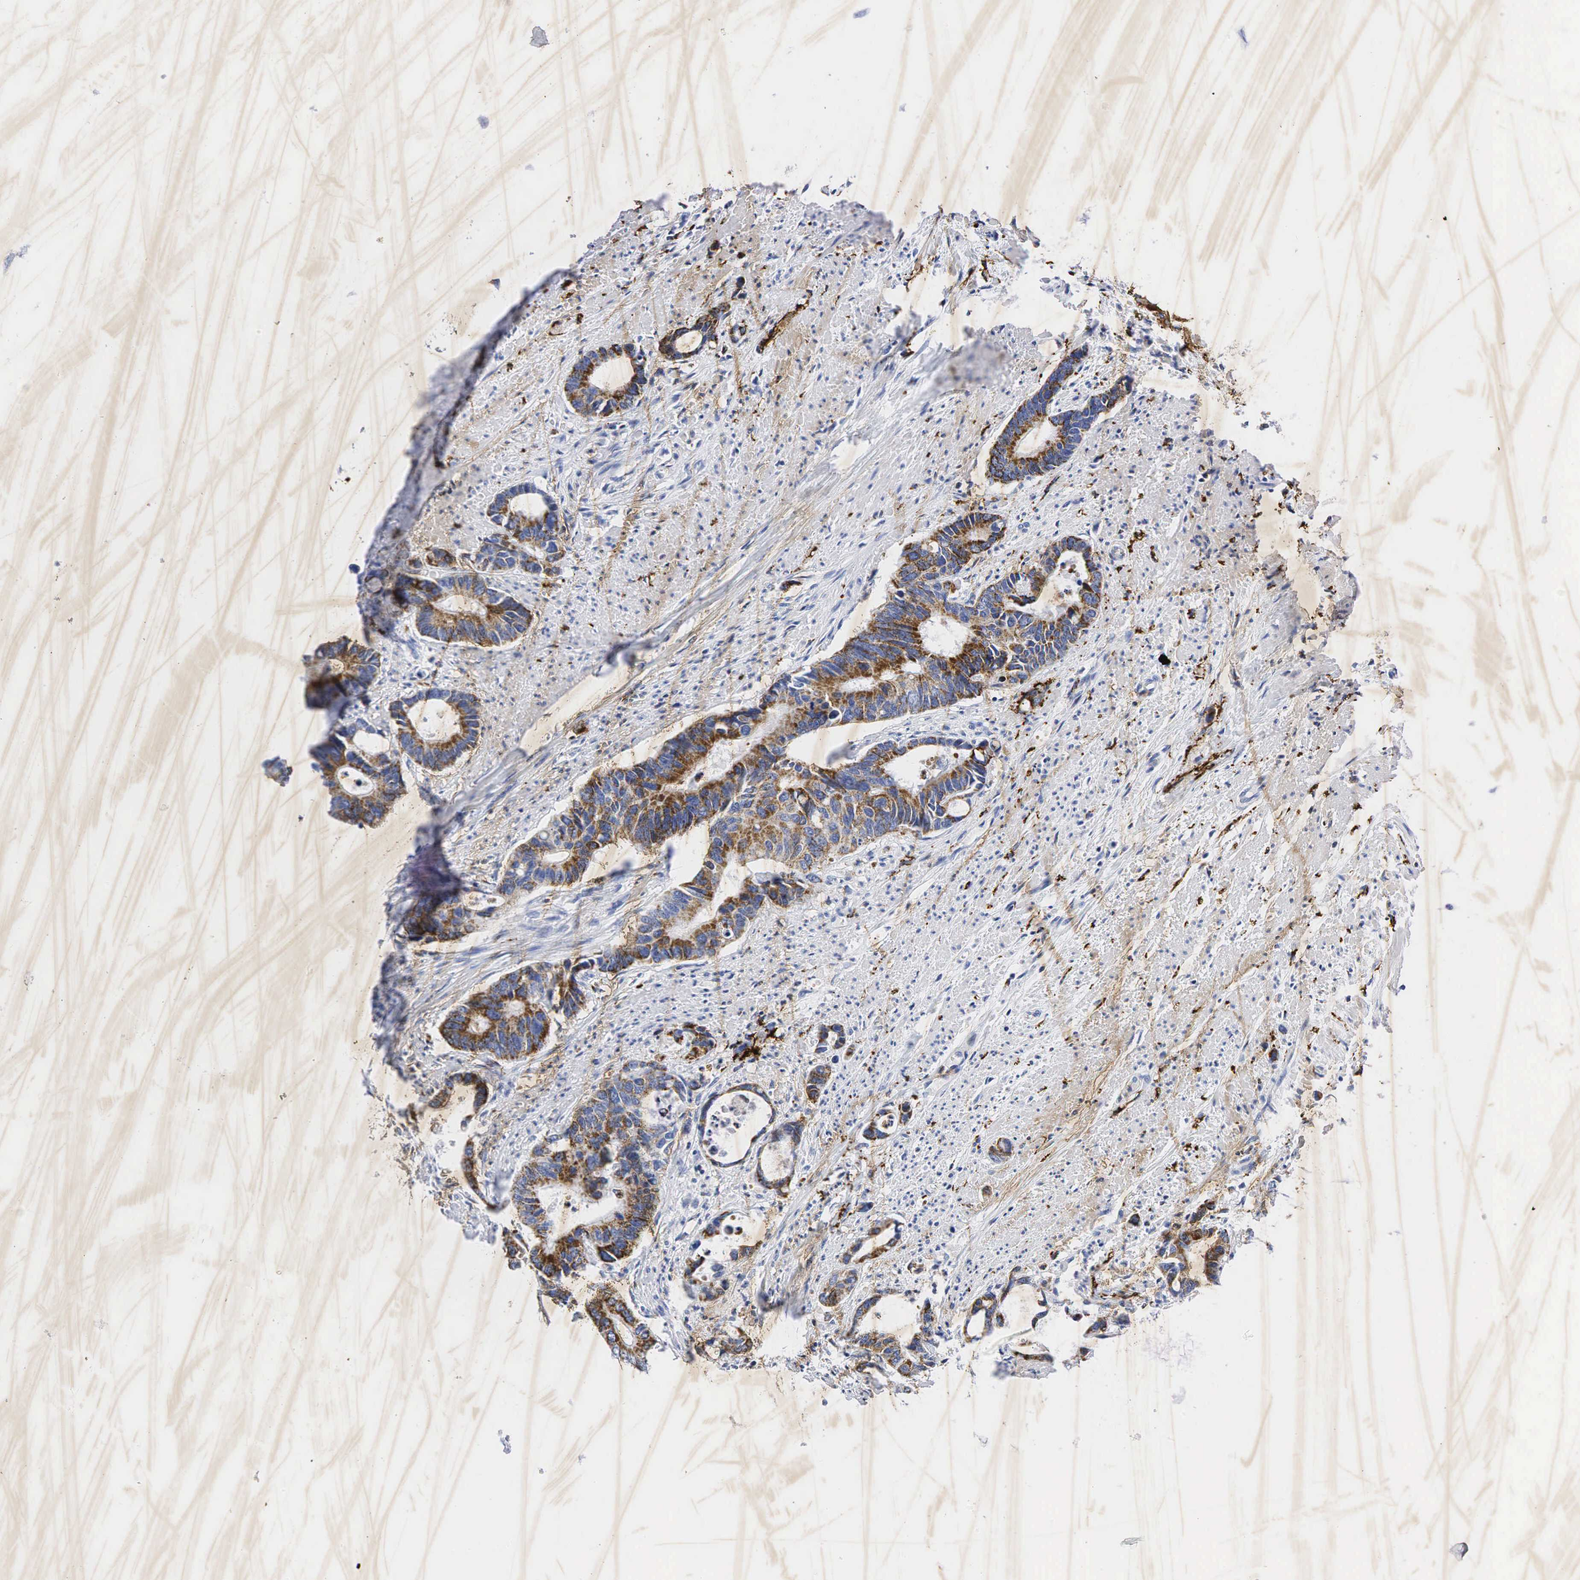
{"staining": {"intensity": "strong", "quantity": ">75%", "location": "cytoplasmic/membranous"}, "tissue": "colorectal cancer", "cell_type": "Tumor cells", "image_type": "cancer", "snomed": [{"axis": "morphology", "description": "Adenocarcinoma, NOS"}, {"axis": "topography", "description": "Colon"}], "caption": "Brown immunohistochemical staining in colorectal cancer (adenocarcinoma) reveals strong cytoplasmic/membranous expression in approximately >75% of tumor cells. (Brightfield microscopy of DAB IHC at high magnification).", "gene": "SYP", "patient": {"sex": "male", "age": 49}}